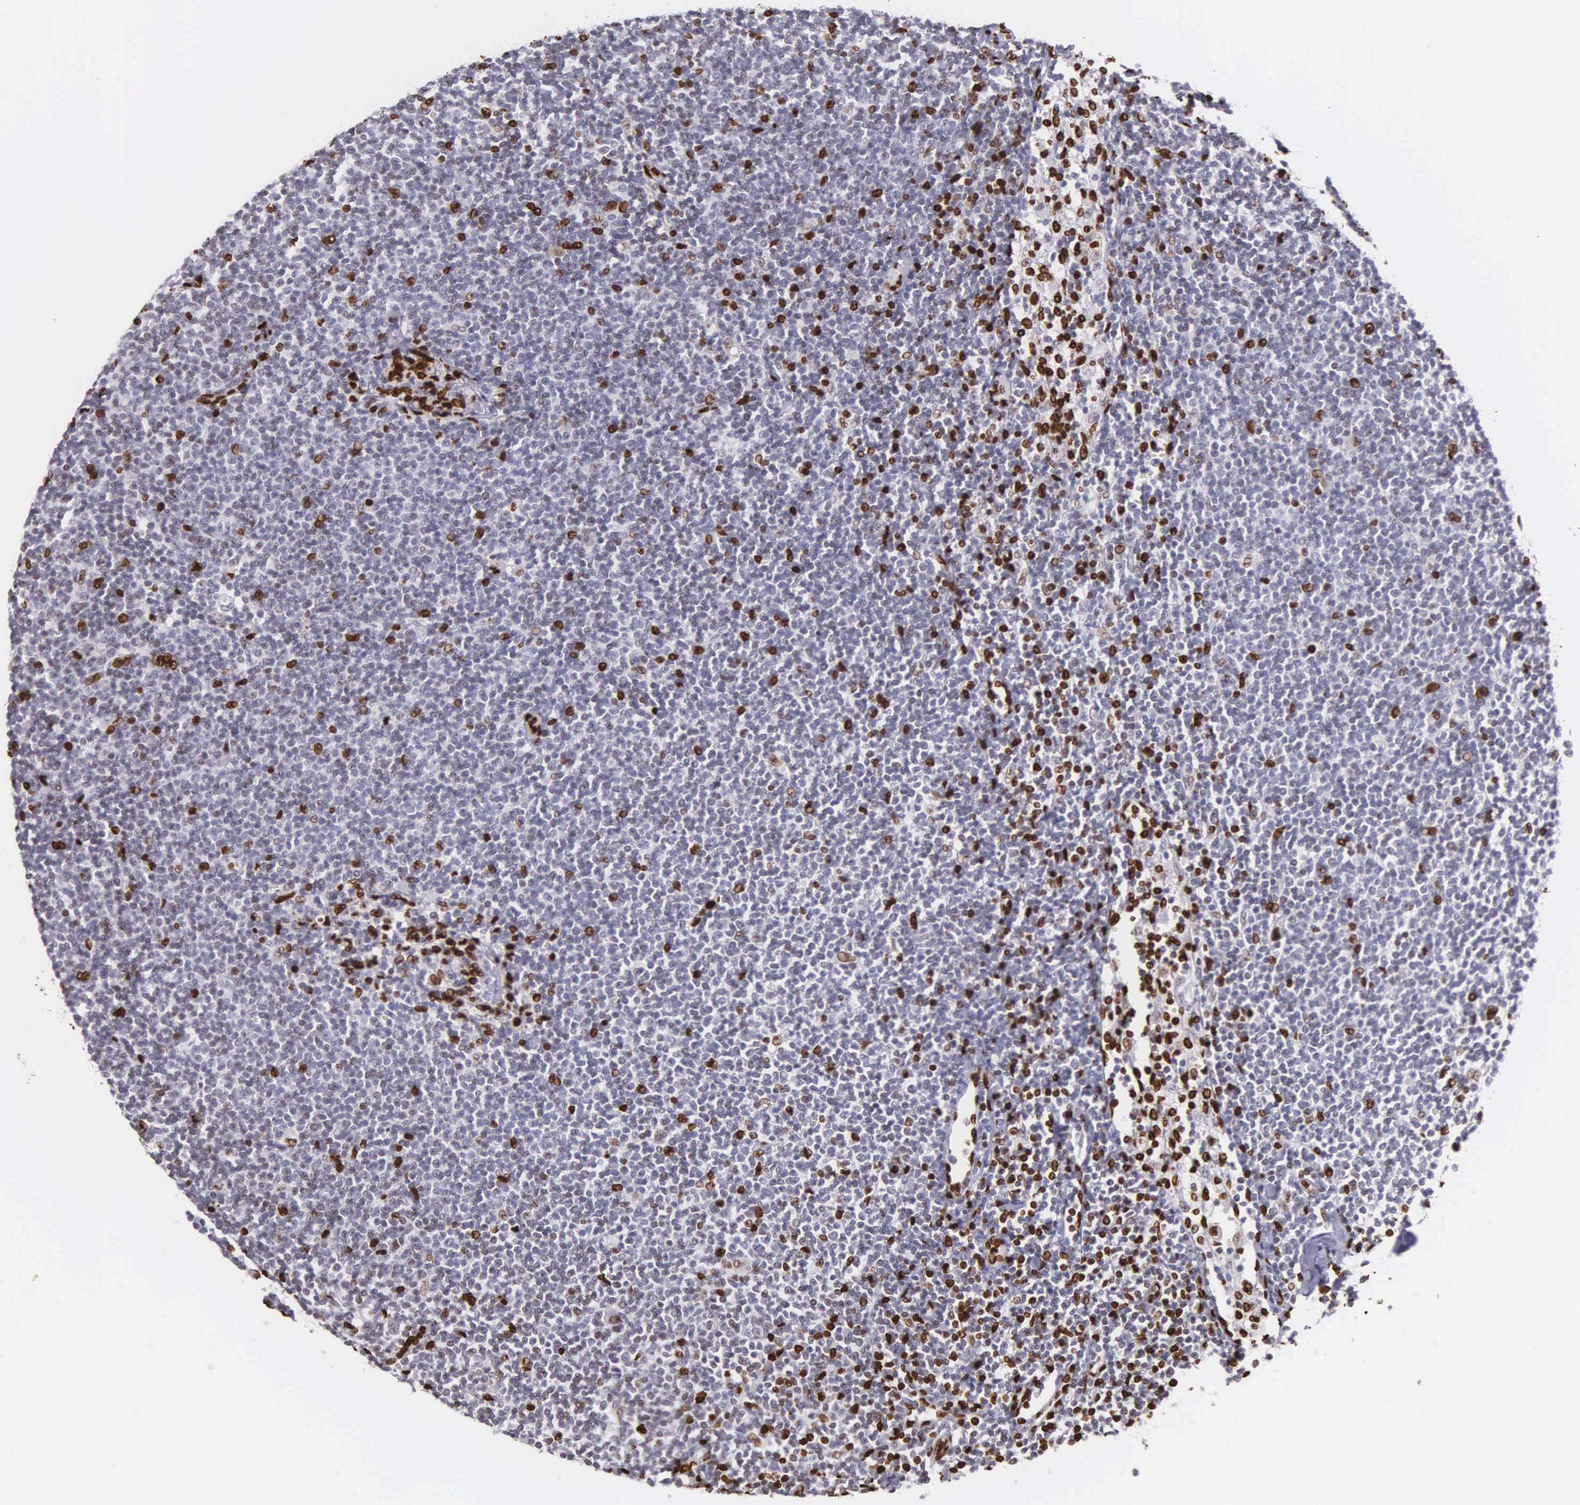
{"staining": {"intensity": "strong", "quantity": "<25%", "location": "nuclear"}, "tissue": "lymphoma", "cell_type": "Tumor cells", "image_type": "cancer", "snomed": [{"axis": "morphology", "description": "Malignant lymphoma, non-Hodgkin's type, Low grade"}, {"axis": "topography", "description": "Lymph node"}], "caption": "About <25% of tumor cells in lymphoma demonstrate strong nuclear protein positivity as visualized by brown immunohistochemical staining.", "gene": "H1-0", "patient": {"sex": "male", "age": 65}}